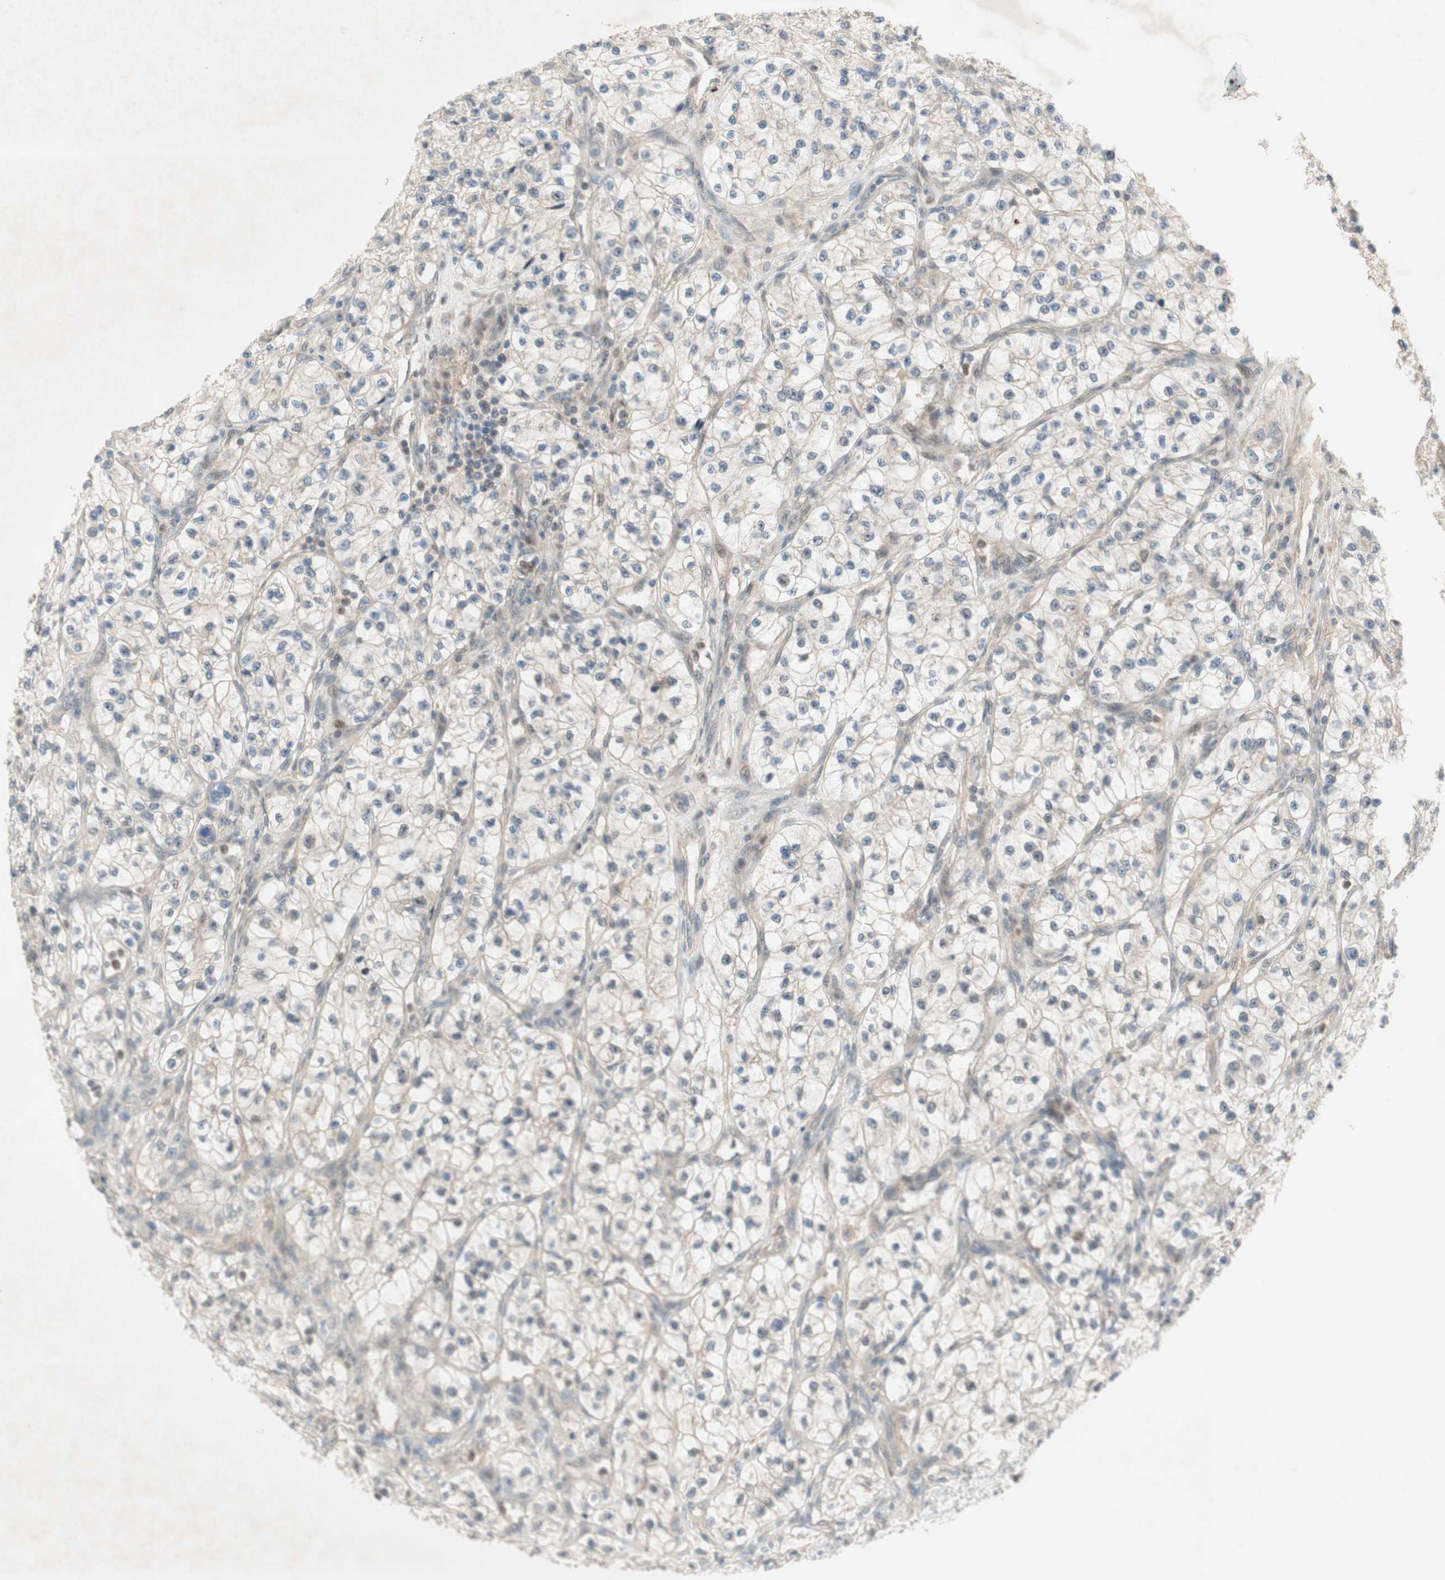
{"staining": {"intensity": "weak", "quantity": "<25%", "location": "cytoplasmic/membranous,nuclear"}, "tissue": "renal cancer", "cell_type": "Tumor cells", "image_type": "cancer", "snomed": [{"axis": "morphology", "description": "Adenocarcinoma, NOS"}, {"axis": "topography", "description": "Kidney"}], "caption": "Immunohistochemical staining of human renal adenocarcinoma reveals no significant positivity in tumor cells.", "gene": "RFNG", "patient": {"sex": "female", "age": 57}}